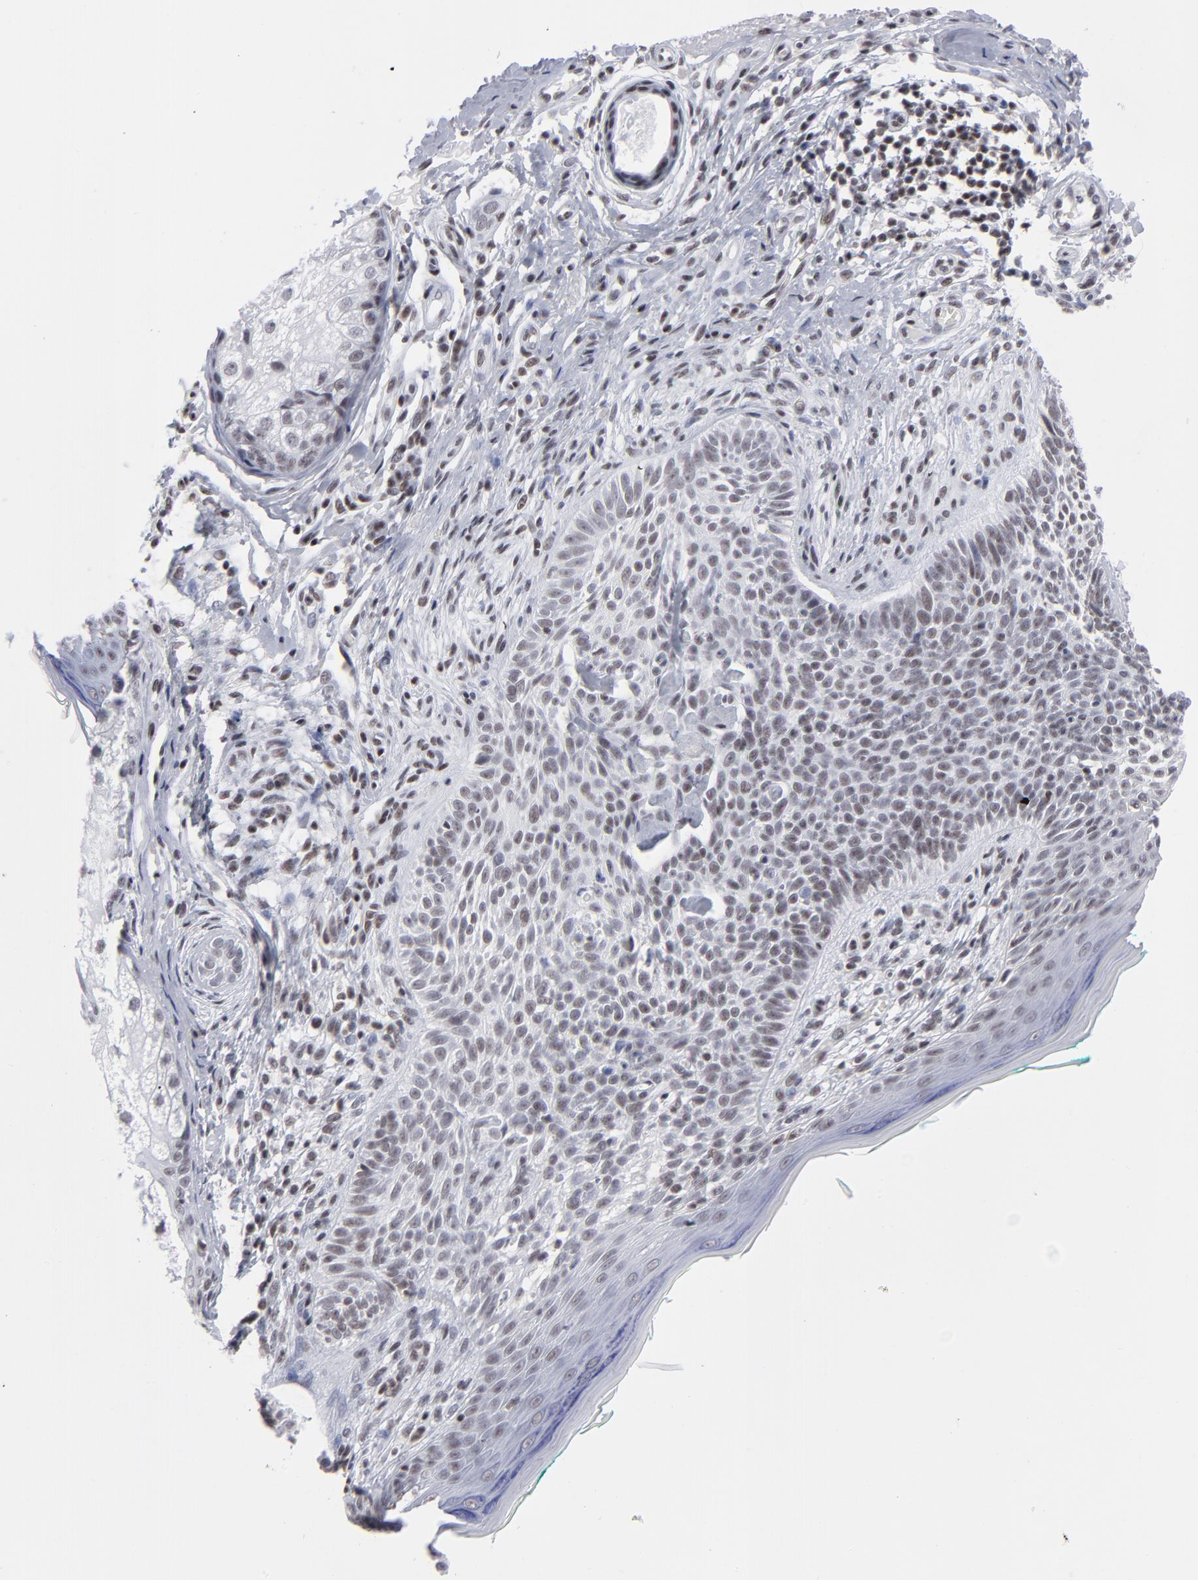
{"staining": {"intensity": "weak", "quantity": "25%-75%", "location": "nuclear"}, "tissue": "skin cancer", "cell_type": "Tumor cells", "image_type": "cancer", "snomed": [{"axis": "morphology", "description": "Normal tissue, NOS"}, {"axis": "morphology", "description": "Basal cell carcinoma"}, {"axis": "topography", "description": "Skin"}], "caption": "IHC photomicrograph of skin basal cell carcinoma stained for a protein (brown), which displays low levels of weak nuclear staining in approximately 25%-75% of tumor cells.", "gene": "SP2", "patient": {"sex": "male", "age": 76}}